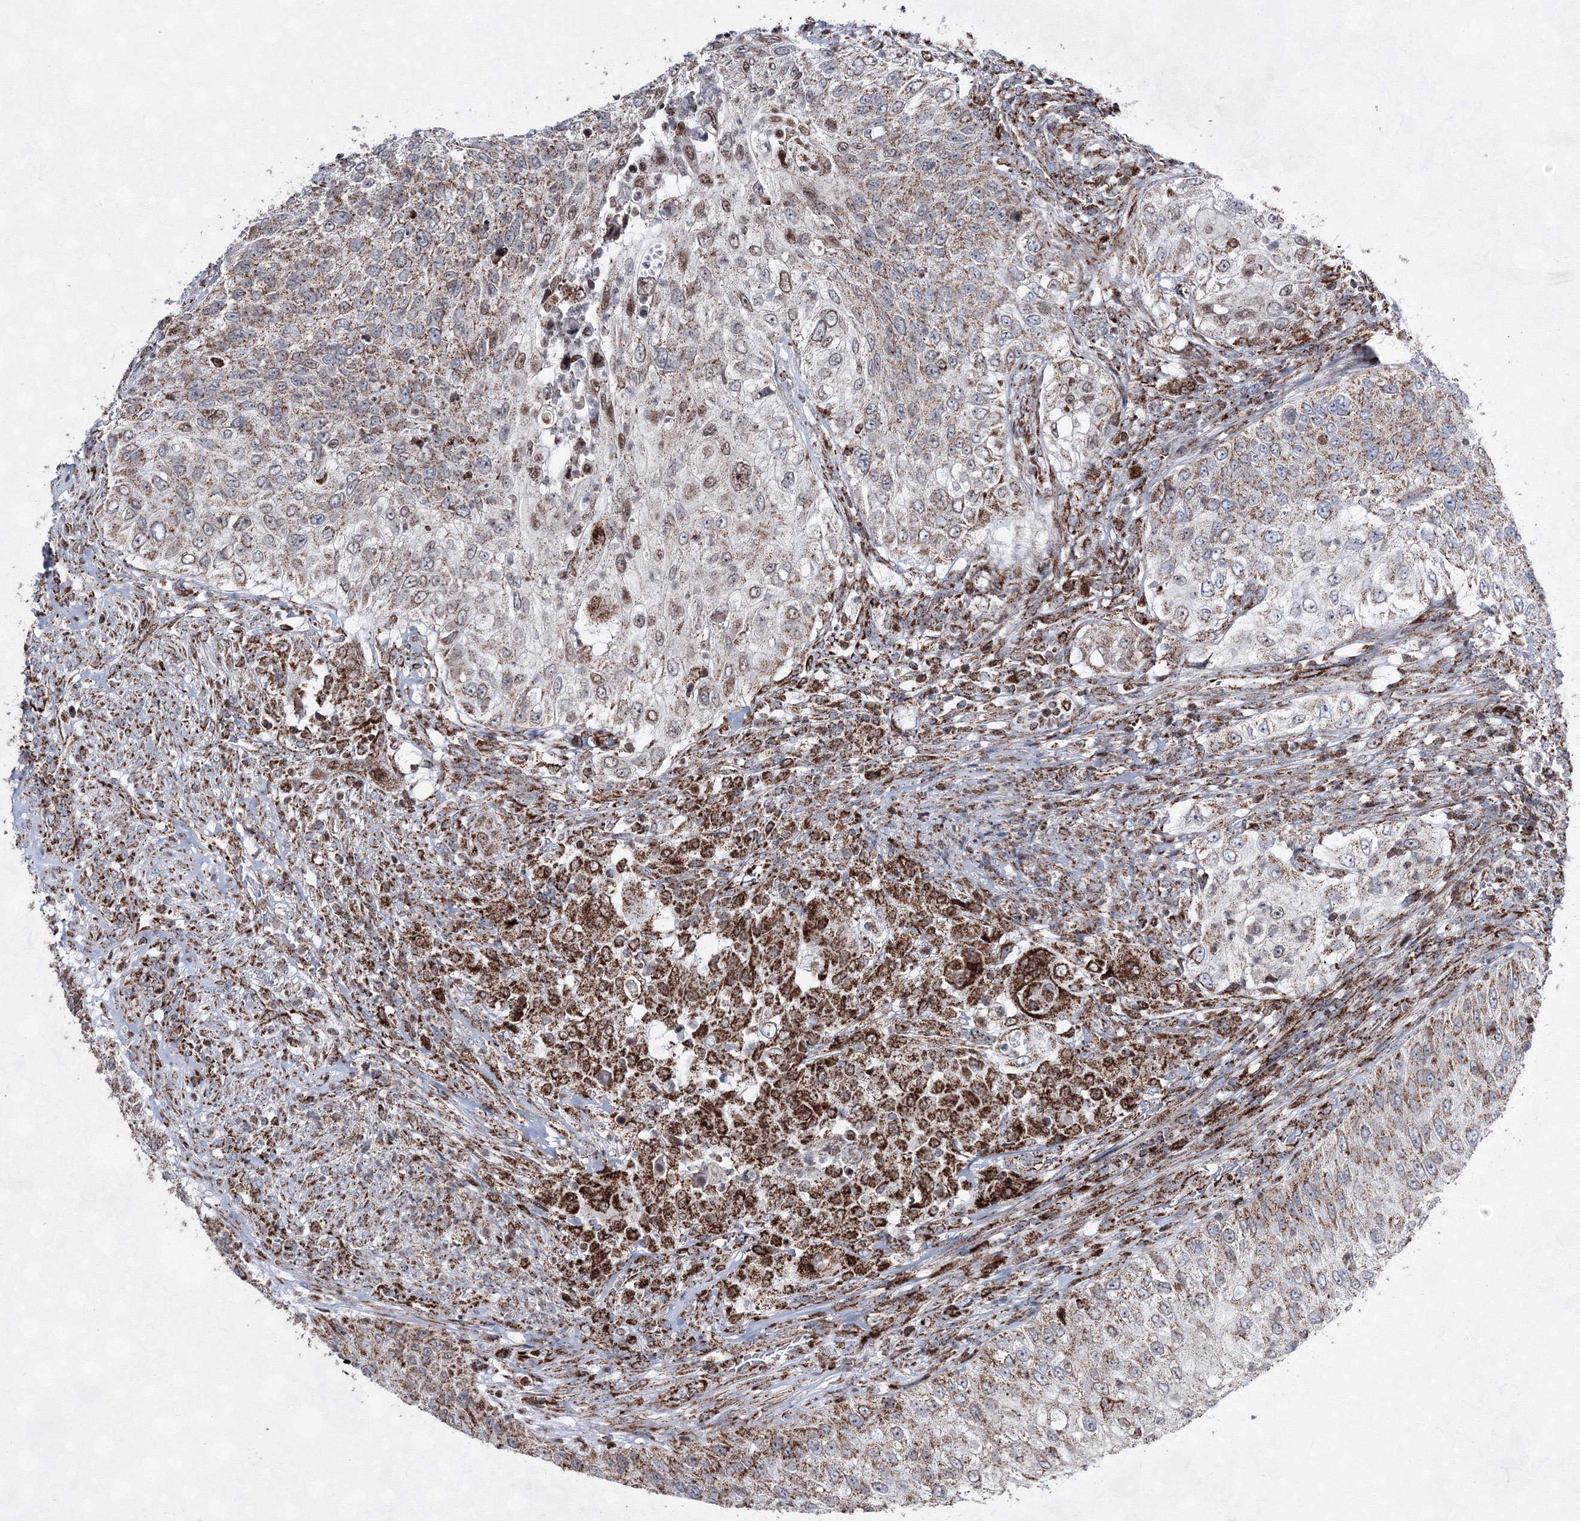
{"staining": {"intensity": "weak", "quantity": "25%-75%", "location": "cytoplasmic/membranous"}, "tissue": "urothelial cancer", "cell_type": "Tumor cells", "image_type": "cancer", "snomed": [{"axis": "morphology", "description": "Urothelial carcinoma, High grade"}, {"axis": "topography", "description": "Urinary bladder"}], "caption": "Urothelial cancer tissue exhibits weak cytoplasmic/membranous expression in about 25%-75% of tumor cells", "gene": "HADHB", "patient": {"sex": "female", "age": 60}}